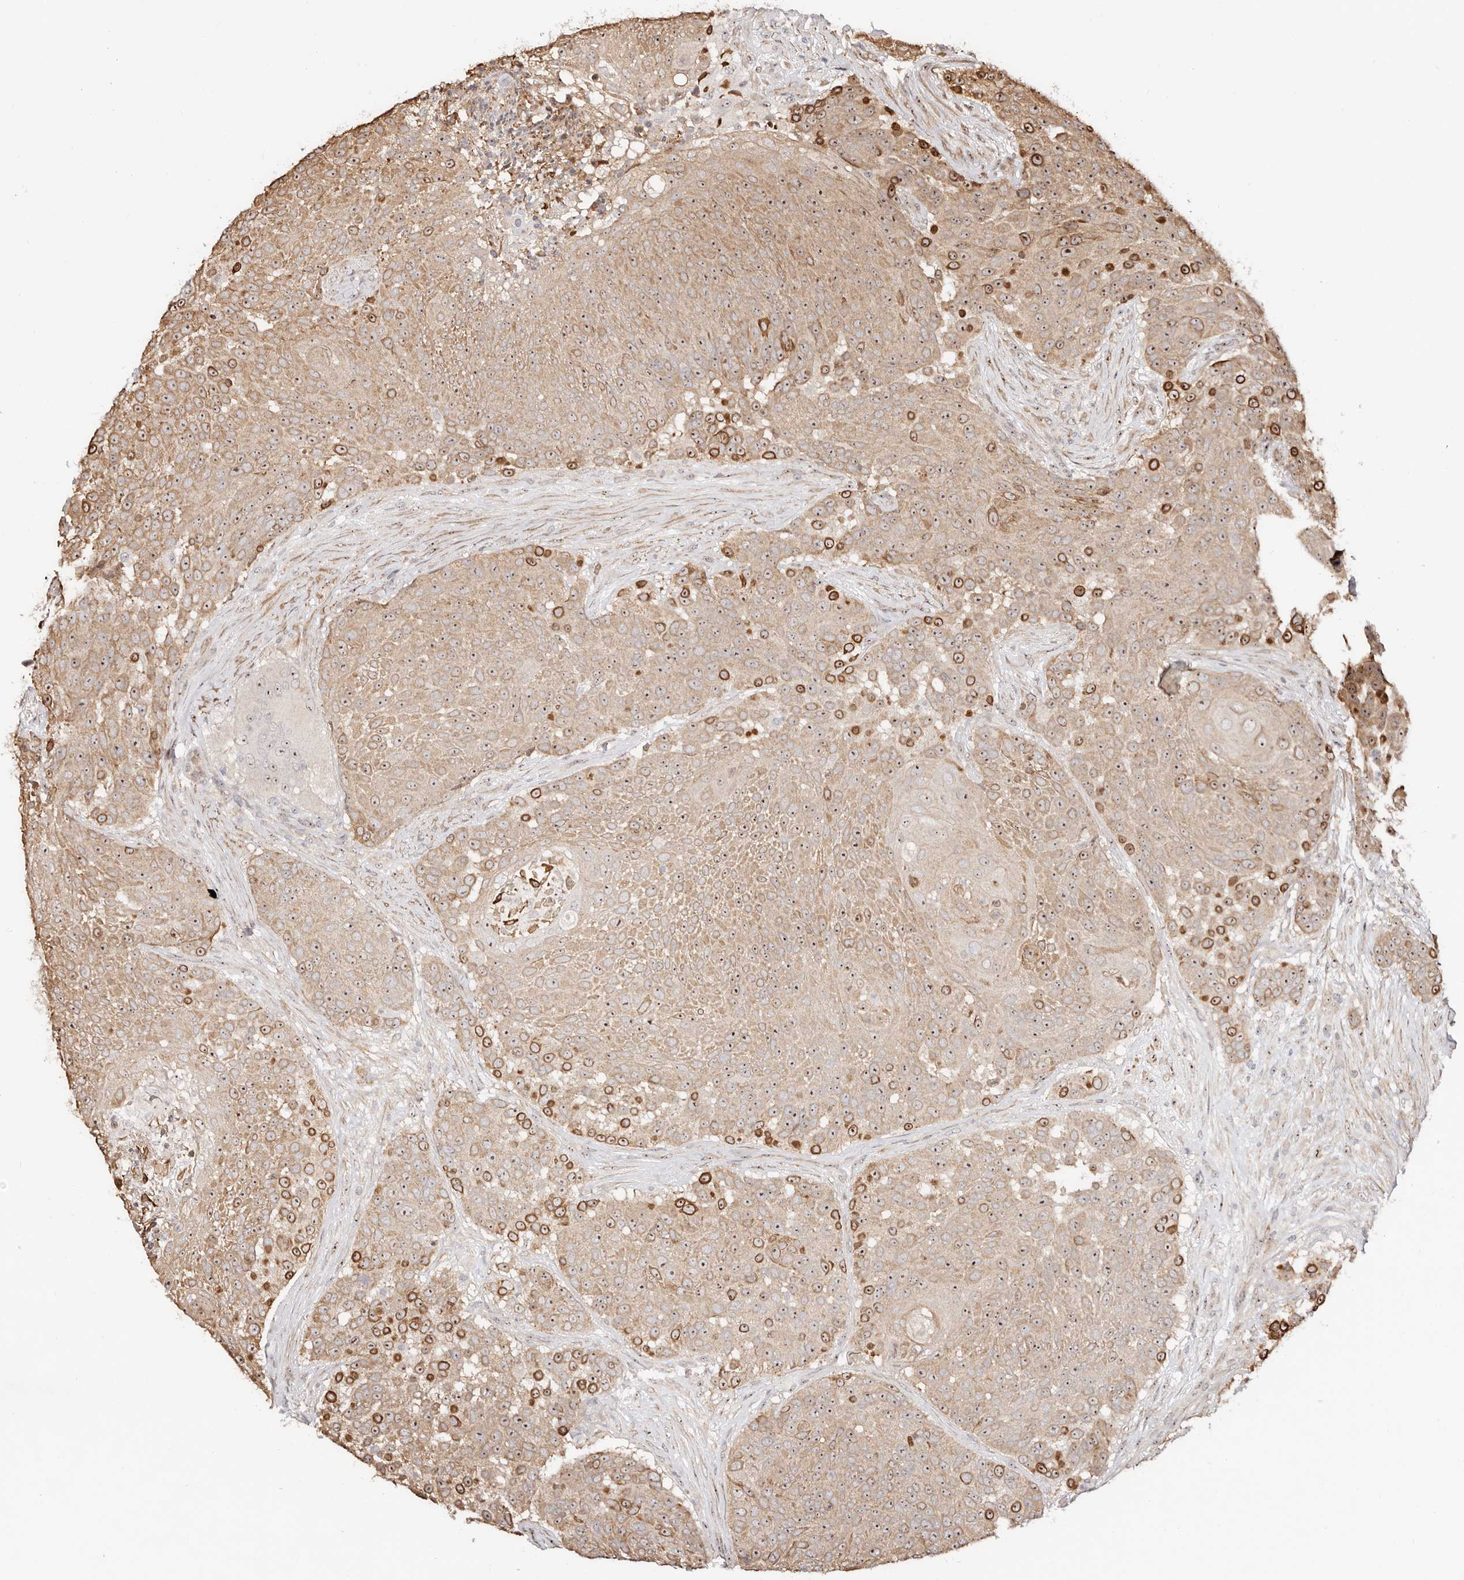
{"staining": {"intensity": "moderate", "quantity": "25%-75%", "location": "cytoplasmic/membranous,nuclear"}, "tissue": "urothelial cancer", "cell_type": "Tumor cells", "image_type": "cancer", "snomed": [{"axis": "morphology", "description": "Urothelial carcinoma, High grade"}, {"axis": "topography", "description": "Urinary bladder"}], "caption": "This image reveals immunohistochemistry (IHC) staining of human urothelial cancer, with medium moderate cytoplasmic/membranous and nuclear expression in approximately 25%-75% of tumor cells.", "gene": "ODF2L", "patient": {"sex": "female", "age": 63}}